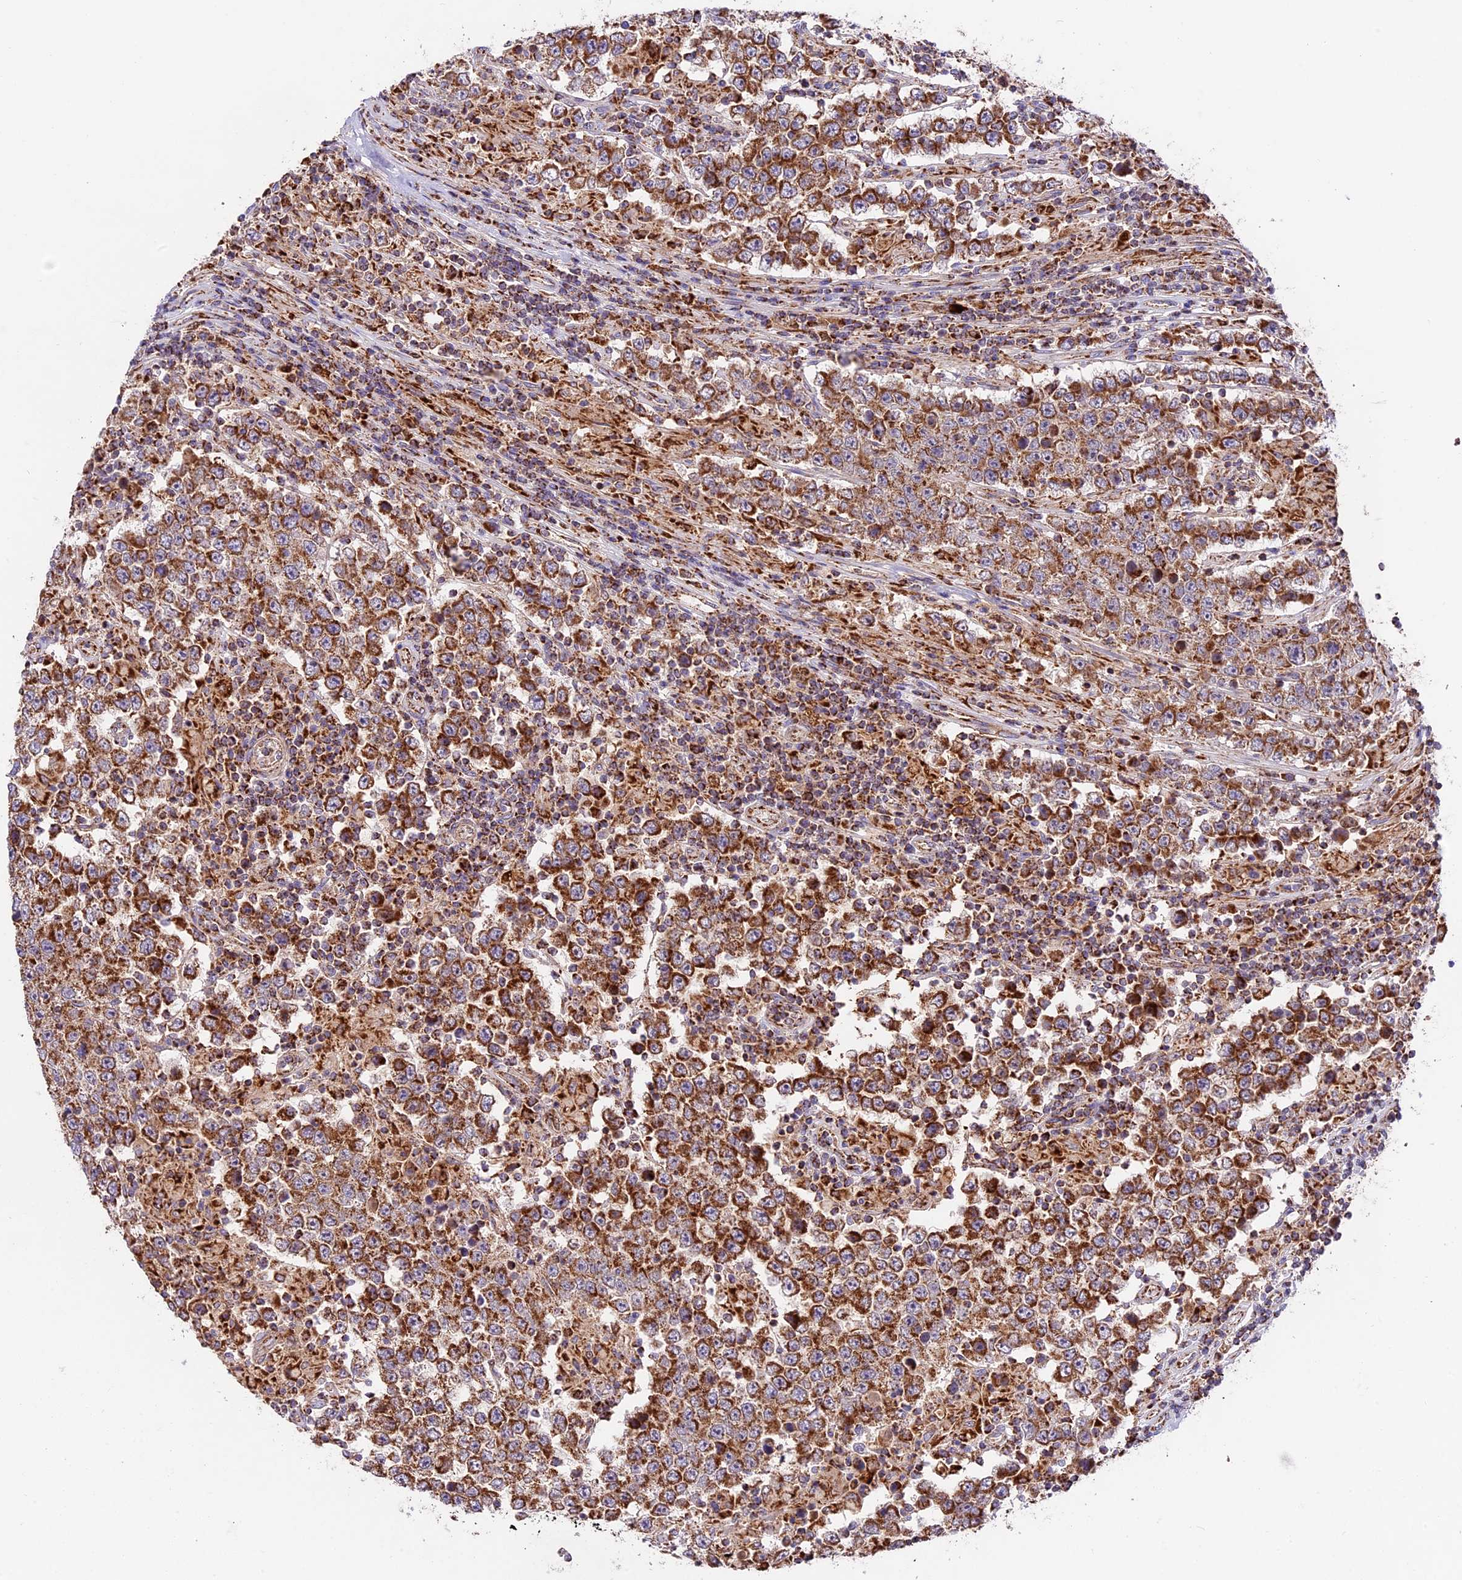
{"staining": {"intensity": "strong", "quantity": ">75%", "location": "cytoplasmic/membranous"}, "tissue": "testis cancer", "cell_type": "Tumor cells", "image_type": "cancer", "snomed": [{"axis": "morphology", "description": "Normal tissue, NOS"}, {"axis": "morphology", "description": "Urothelial carcinoma, High grade"}, {"axis": "morphology", "description": "Seminoma, NOS"}, {"axis": "morphology", "description": "Carcinoma, Embryonal, NOS"}, {"axis": "topography", "description": "Urinary bladder"}, {"axis": "topography", "description": "Testis"}], "caption": "High-power microscopy captured an IHC photomicrograph of testis urothelial carcinoma (high-grade), revealing strong cytoplasmic/membranous expression in about >75% of tumor cells.", "gene": "NDUFA8", "patient": {"sex": "male", "age": 41}}